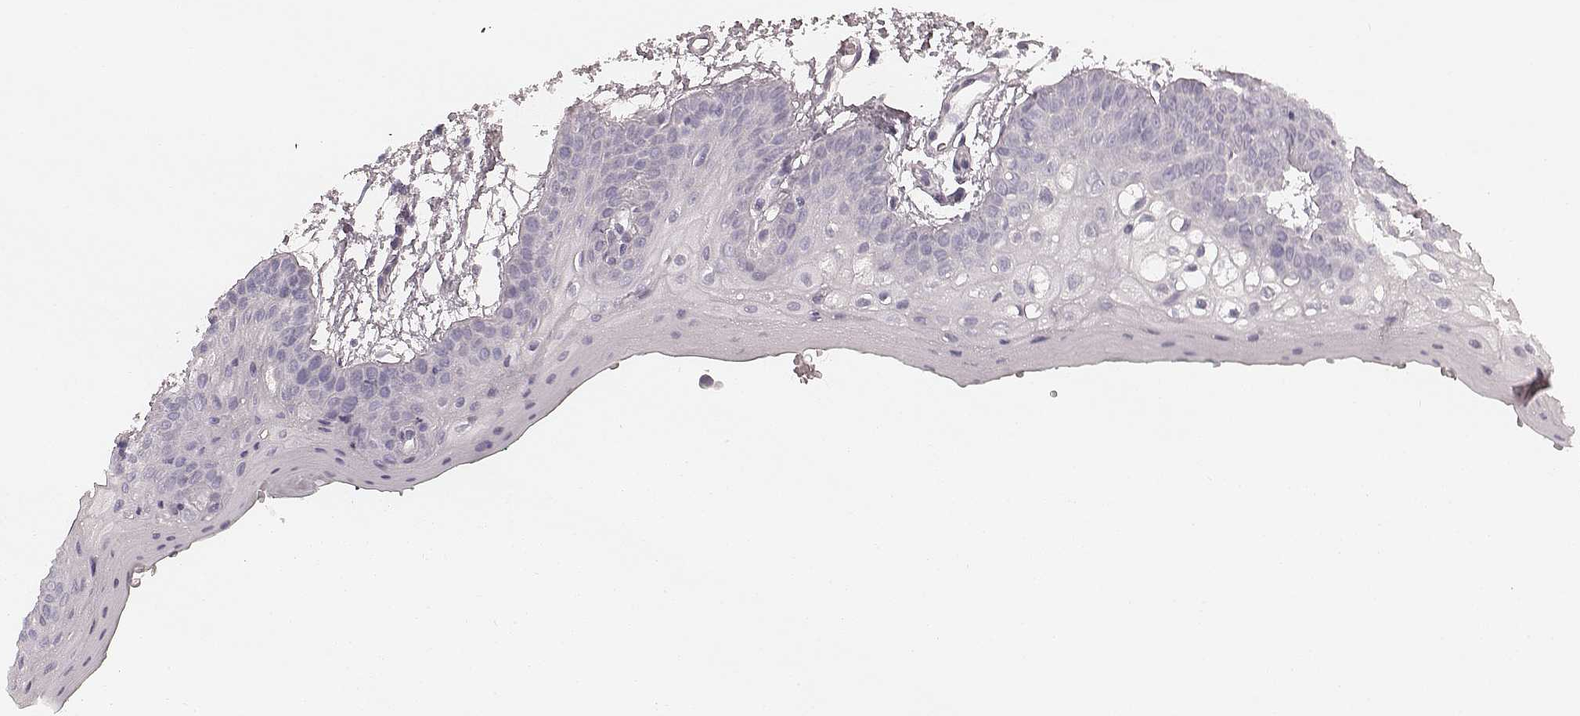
{"staining": {"intensity": "negative", "quantity": "none", "location": "none"}, "tissue": "oral mucosa", "cell_type": "Squamous epithelial cells", "image_type": "normal", "snomed": [{"axis": "morphology", "description": "Normal tissue, NOS"}, {"axis": "morphology", "description": "Squamous cell carcinoma, NOS"}, {"axis": "topography", "description": "Oral tissue"}, {"axis": "topography", "description": "Head-Neck"}], "caption": "Oral mucosa was stained to show a protein in brown. There is no significant expression in squamous epithelial cells. The staining is performed using DAB (3,3'-diaminobenzidine) brown chromogen with nuclei counter-stained in using hematoxylin.", "gene": "SMIM24", "patient": {"sex": "female", "age": 50}}